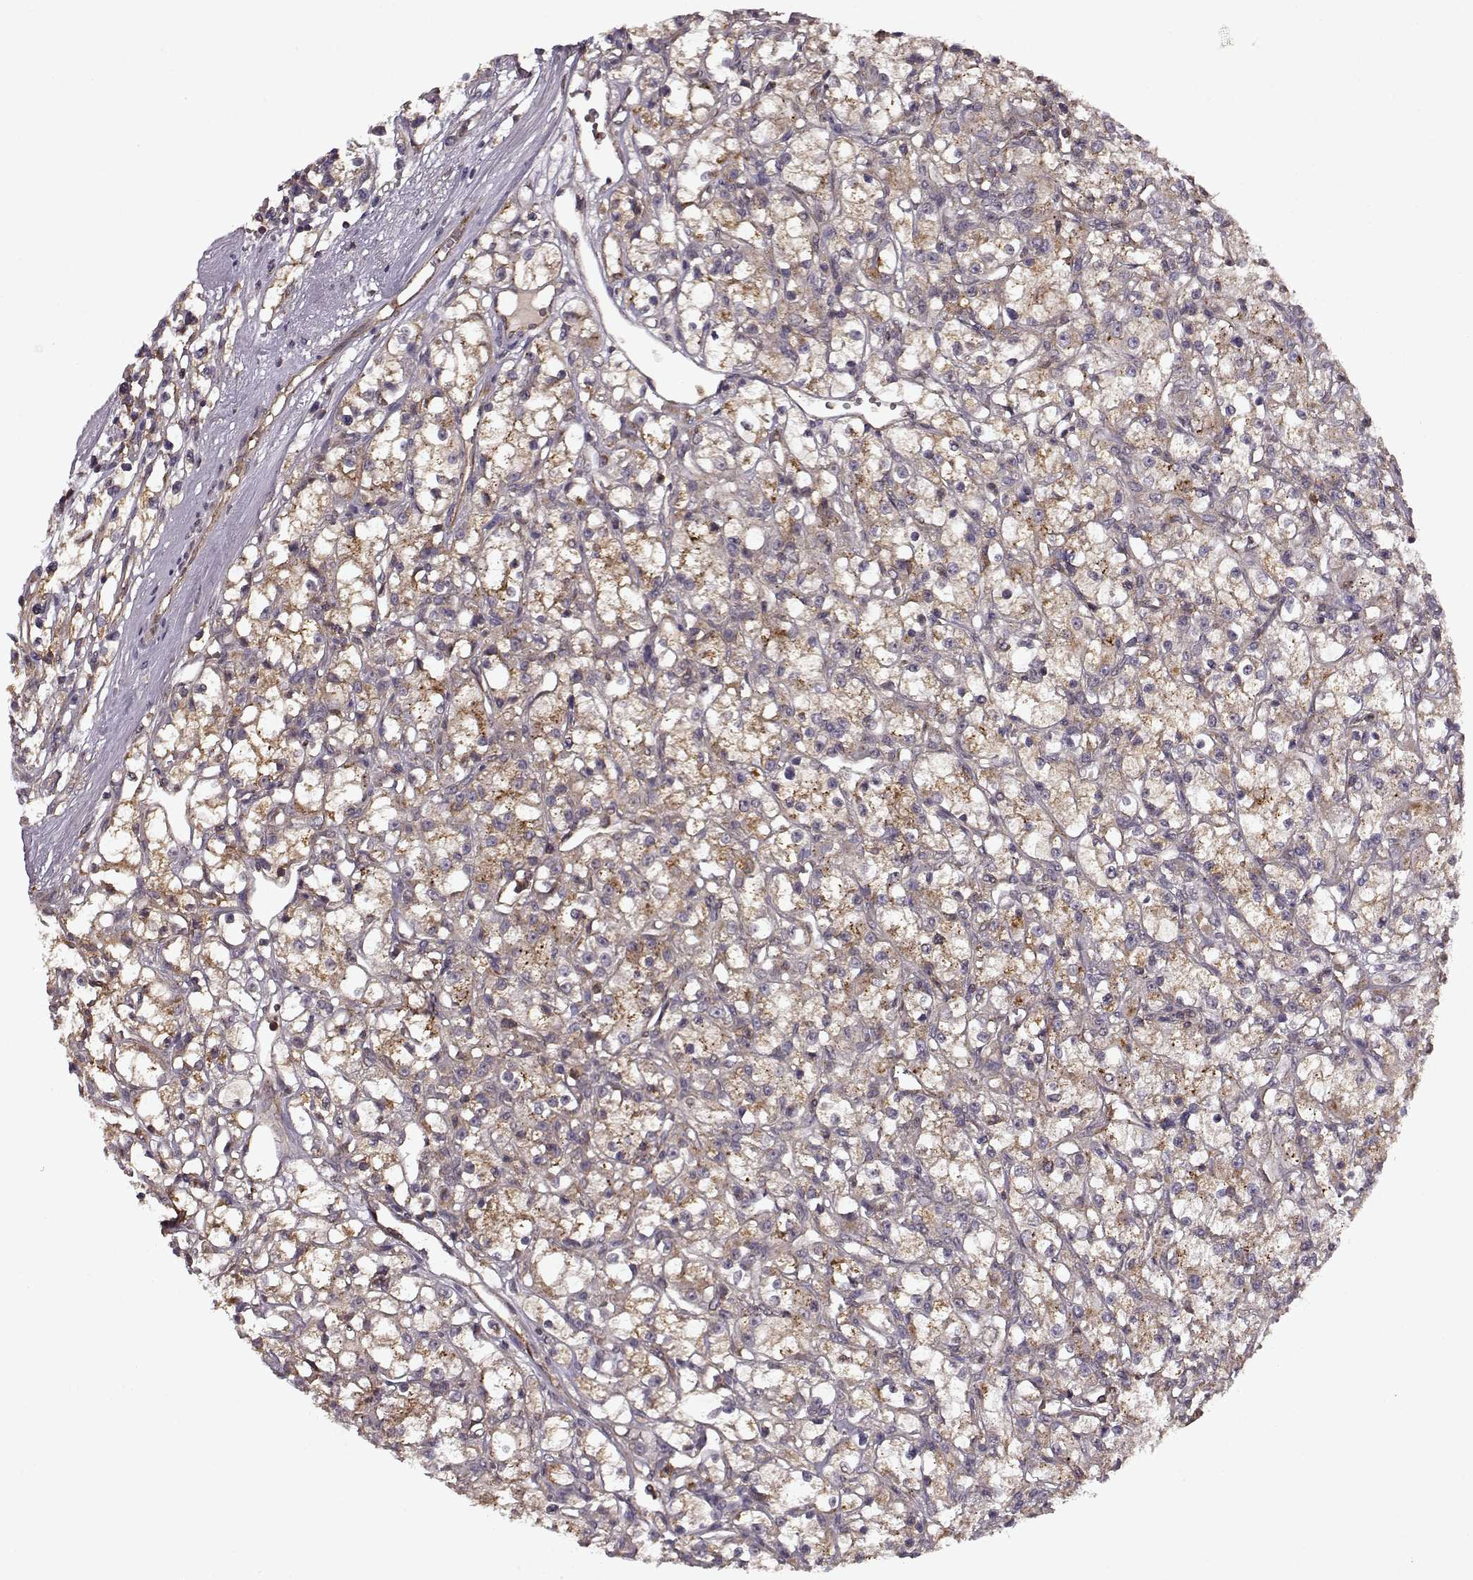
{"staining": {"intensity": "moderate", "quantity": ">75%", "location": "cytoplasmic/membranous"}, "tissue": "renal cancer", "cell_type": "Tumor cells", "image_type": "cancer", "snomed": [{"axis": "morphology", "description": "Adenocarcinoma, NOS"}, {"axis": "topography", "description": "Kidney"}], "caption": "Adenocarcinoma (renal) tissue exhibits moderate cytoplasmic/membranous positivity in about >75% of tumor cells, visualized by immunohistochemistry.", "gene": "IFRD2", "patient": {"sex": "female", "age": 59}}